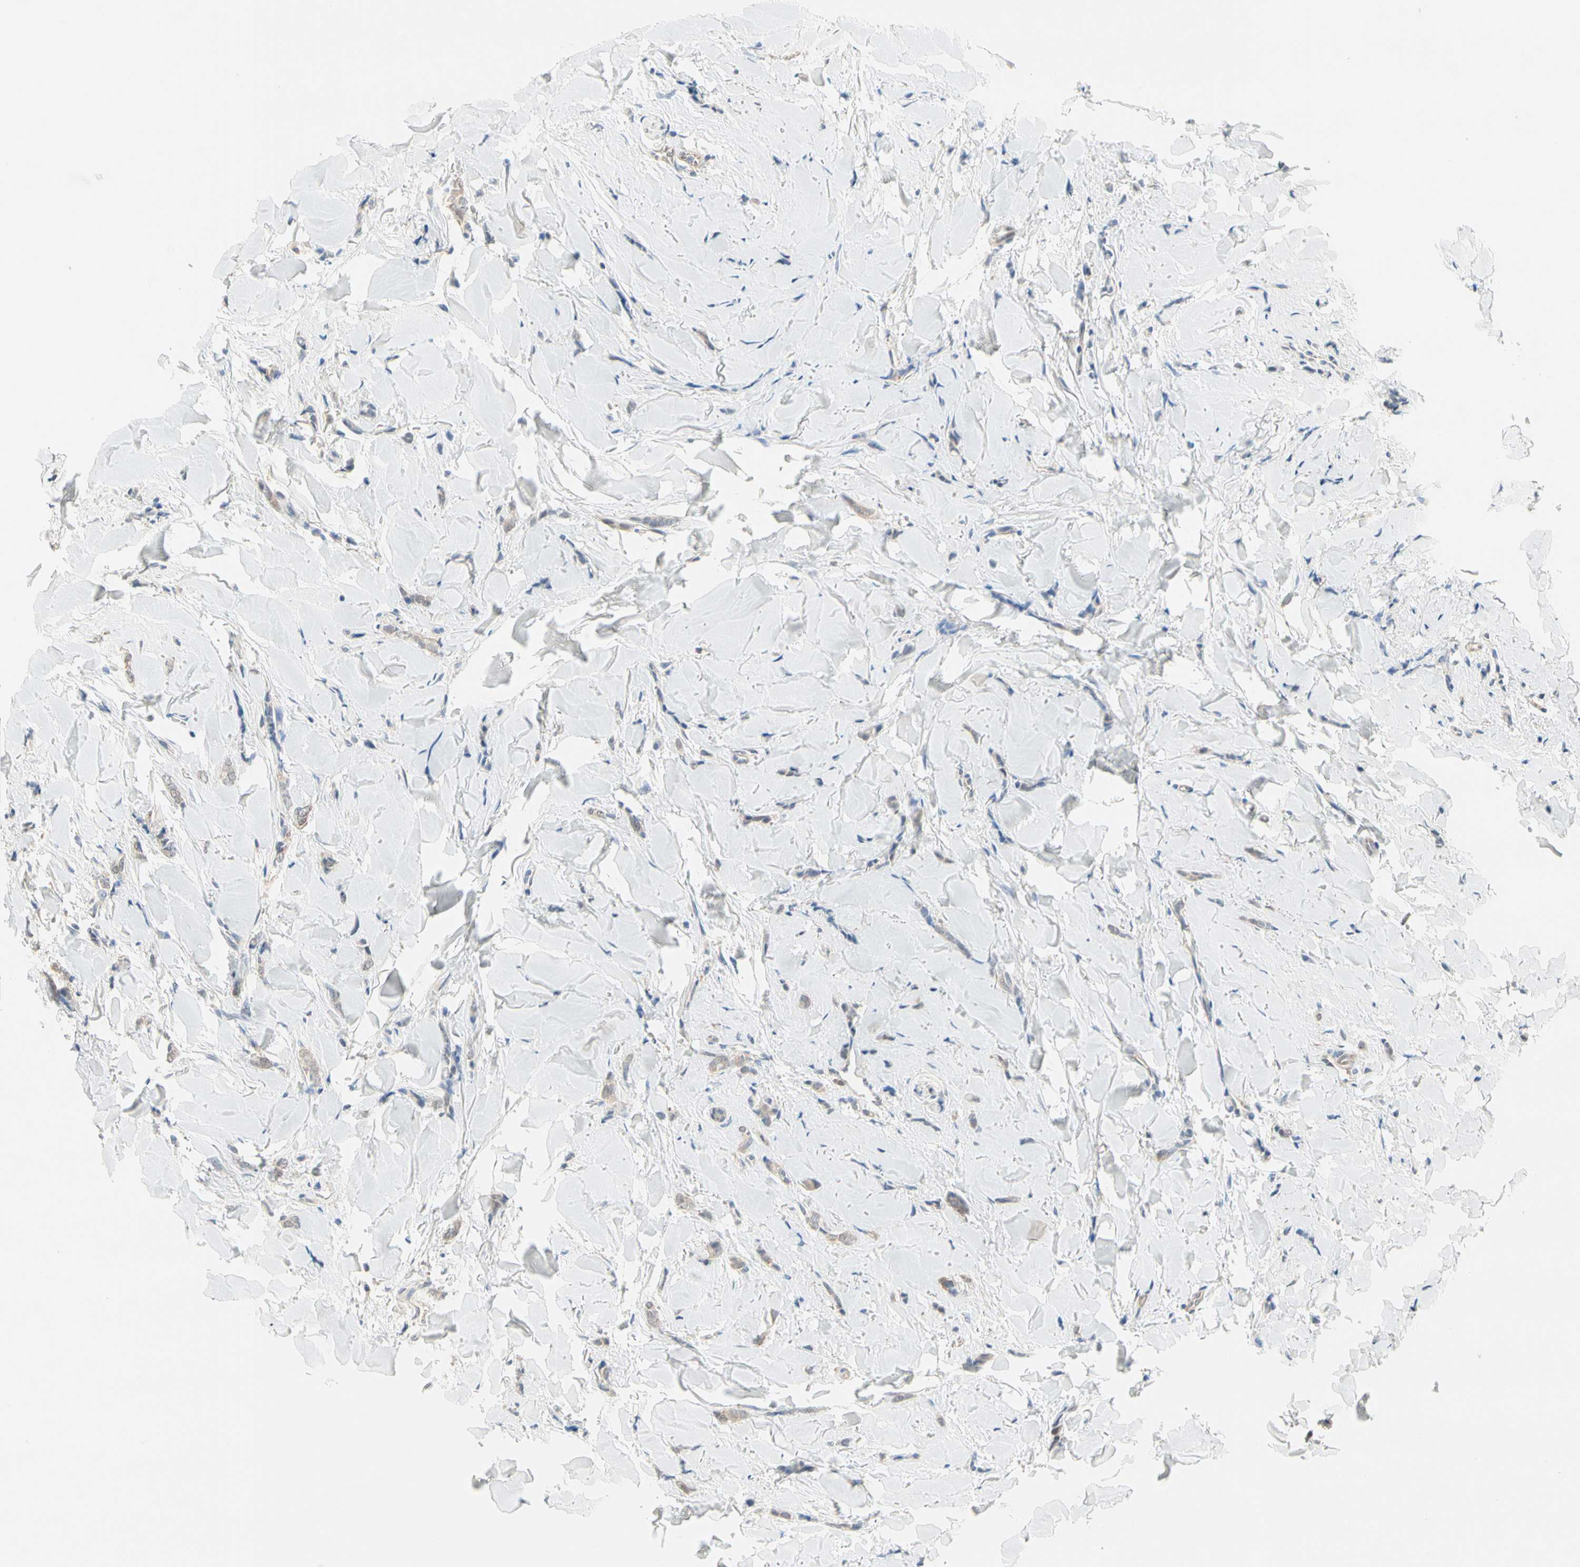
{"staining": {"intensity": "weak", "quantity": ">75%", "location": "cytoplasmic/membranous"}, "tissue": "breast cancer", "cell_type": "Tumor cells", "image_type": "cancer", "snomed": [{"axis": "morphology", "description": "Lobular carcinoma"}, {"axis": "topography", "description": "Skin"}, {"axis": "topography", "description": "Breast"}], "caption": "This photomicrograph reveals breast cancer (lobular carcinoma) stained with immunohistochemistry to label a protein in brown. The cytoplasmic/membranous of tumor cells show weak positivity for the protein. Nuclei are counter-stained blue.", "gene": "MPI", "patient": {"sex": "female", "age": 46}}